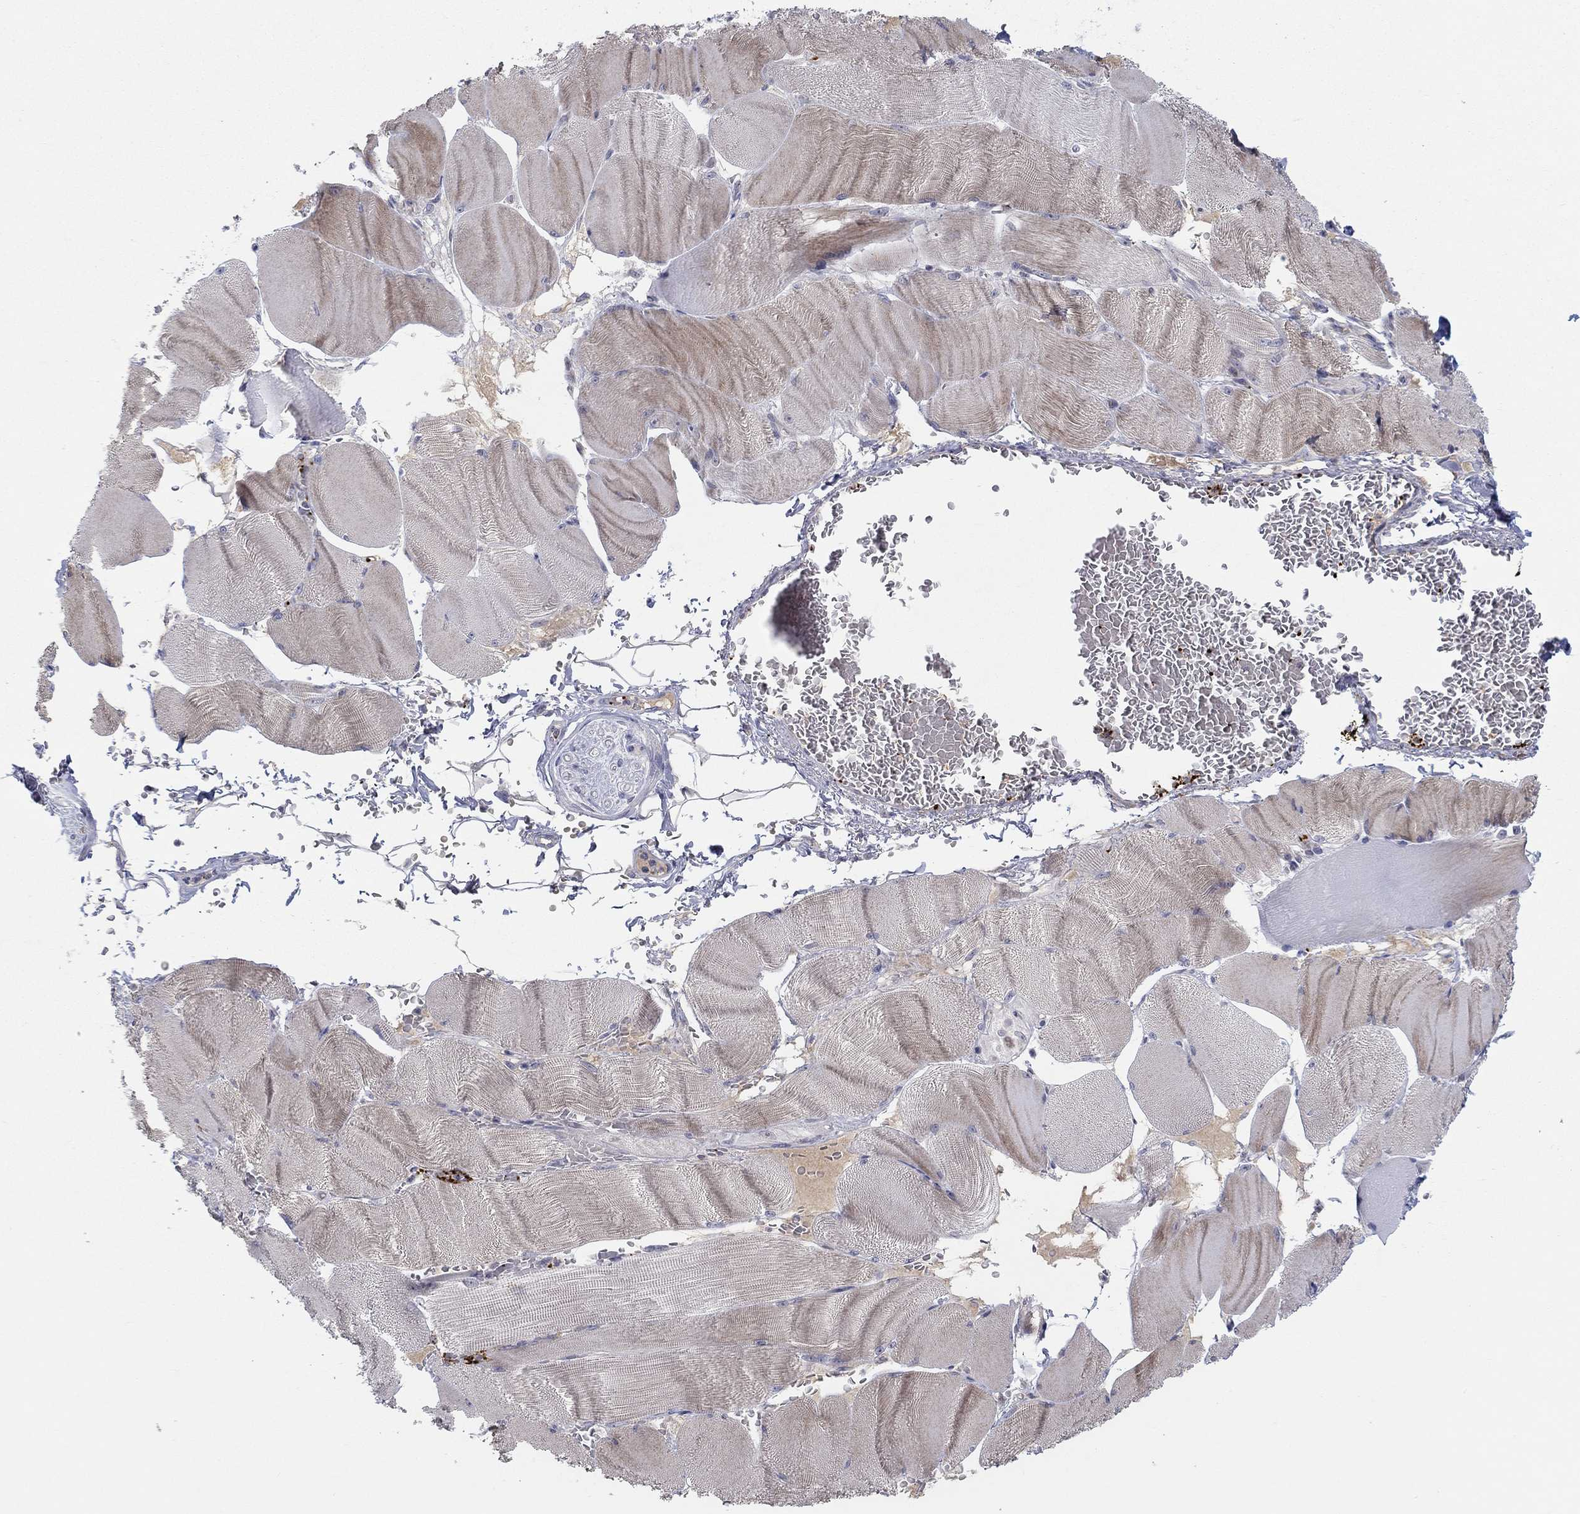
{"staining": {"intensity": "moderate", "quantity": "<25%", "location": "cytoplasmic/membranous"}, "tissue": "skeletal muscle", "cell_type": "Myocytes", "image_type": "normal", "snomed": [{"axis": "morphology", "description": "Normal tissue, NOS"}, {"axis": "topography", "description": "Skeletal muscle"}], "caption": "Protein staining by immunohistochemistry displays moderate cytoplasmic/membranous positivity in about <25% of myocytes in normal skeletal muscle.", "gene": "ALOX12", "patient": {"sex": "male", "age": 56}}